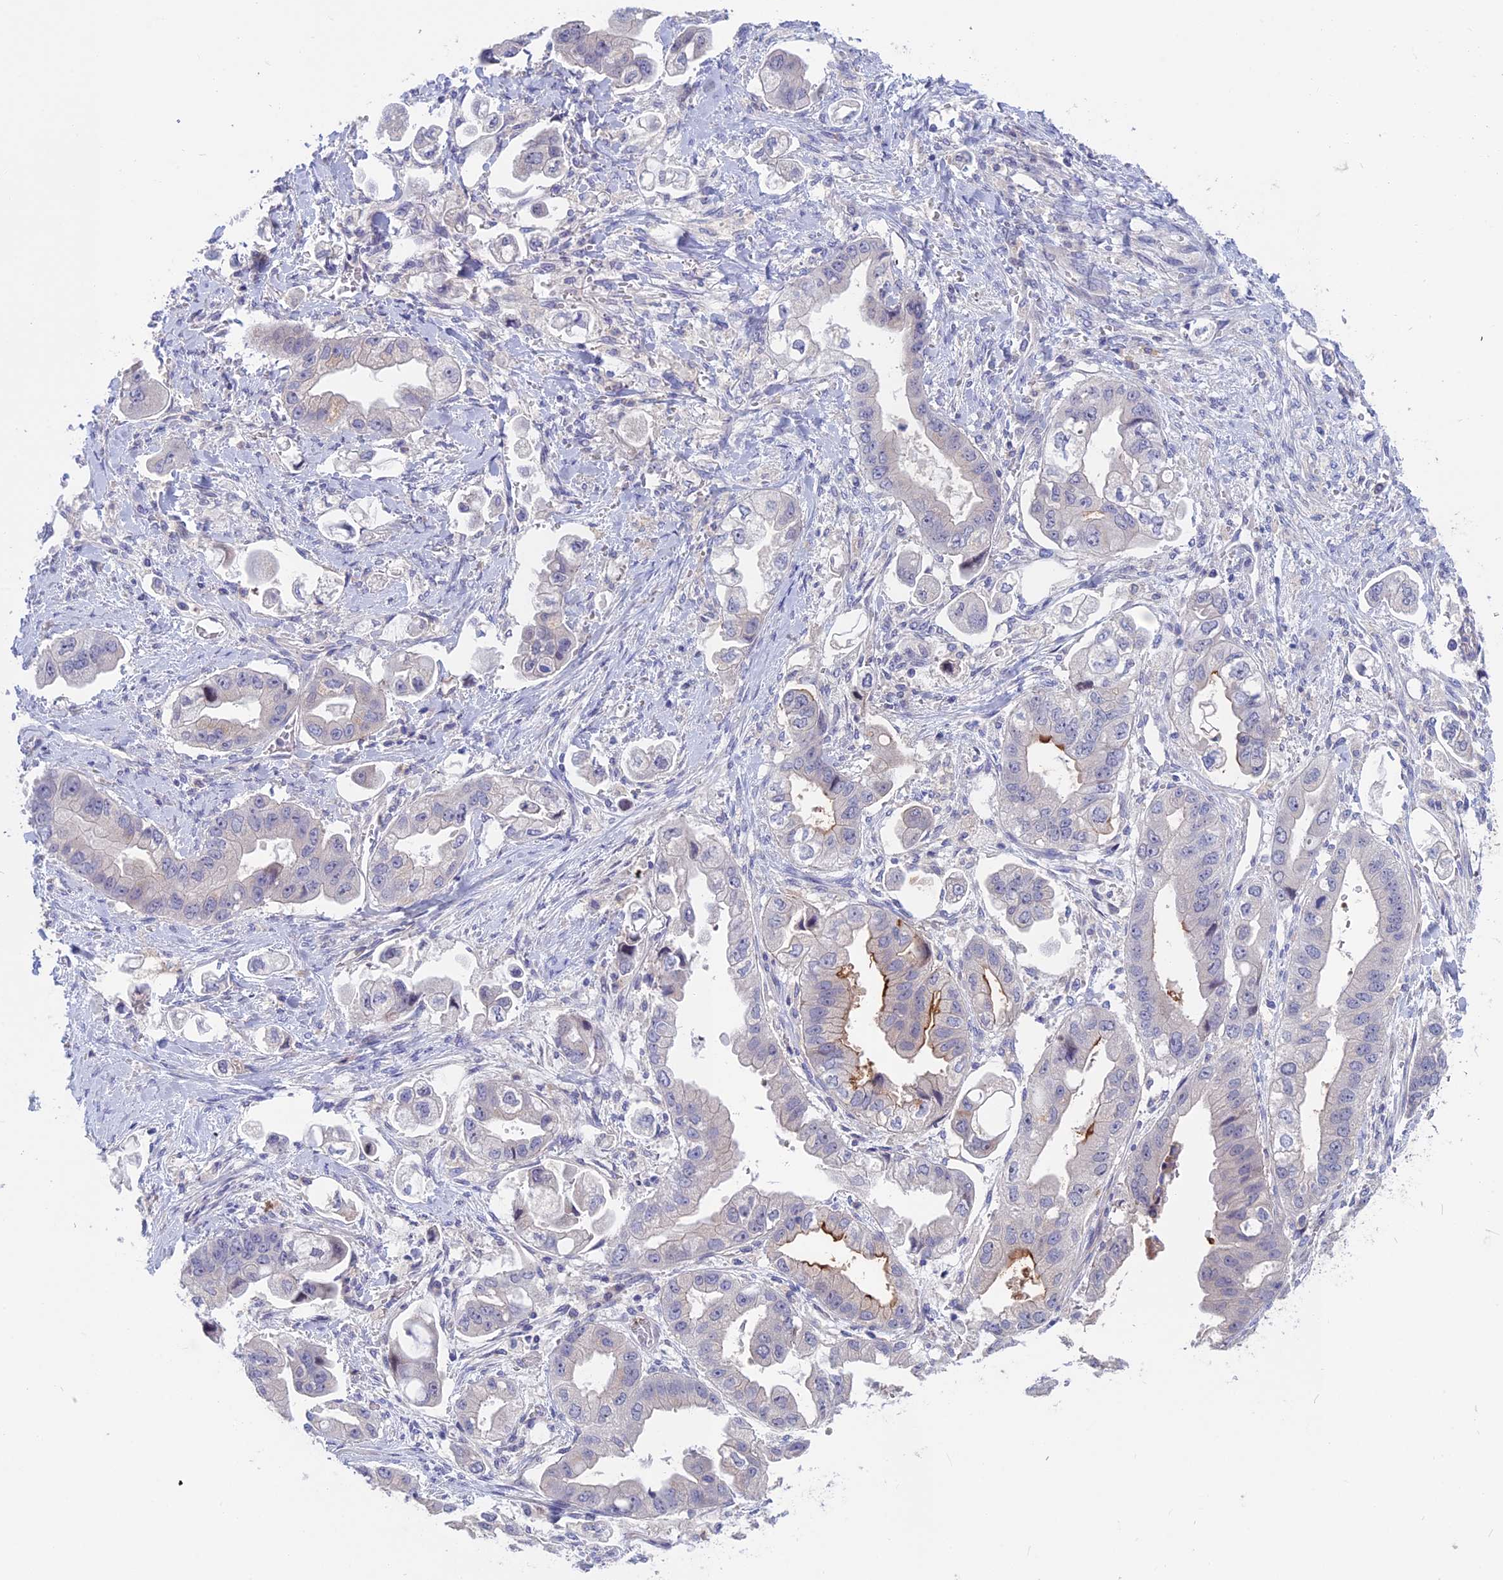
{"staining": {"intensity": "strong", "quantity": "<25%", "location": "cytoplasmic/membranous"}, "tissue": "stomach cancer", "cell_type": "Tumor cells", "image_type": "cancer", "snomed": [{"axis": "morphology", "description": "Adenocarcinoma, NOS"}, {"axis": "topography", "description": "Stomach"}], "caption": "Immunohistochemical staining of stomach adenocarcinoma demonstrates medium levels of strong cytoplasmic/membranous protein positivity in approximately <25% of tumor cells.", "gene": "SLC2A6", "patient": {"sex": "male", "age": 62}}